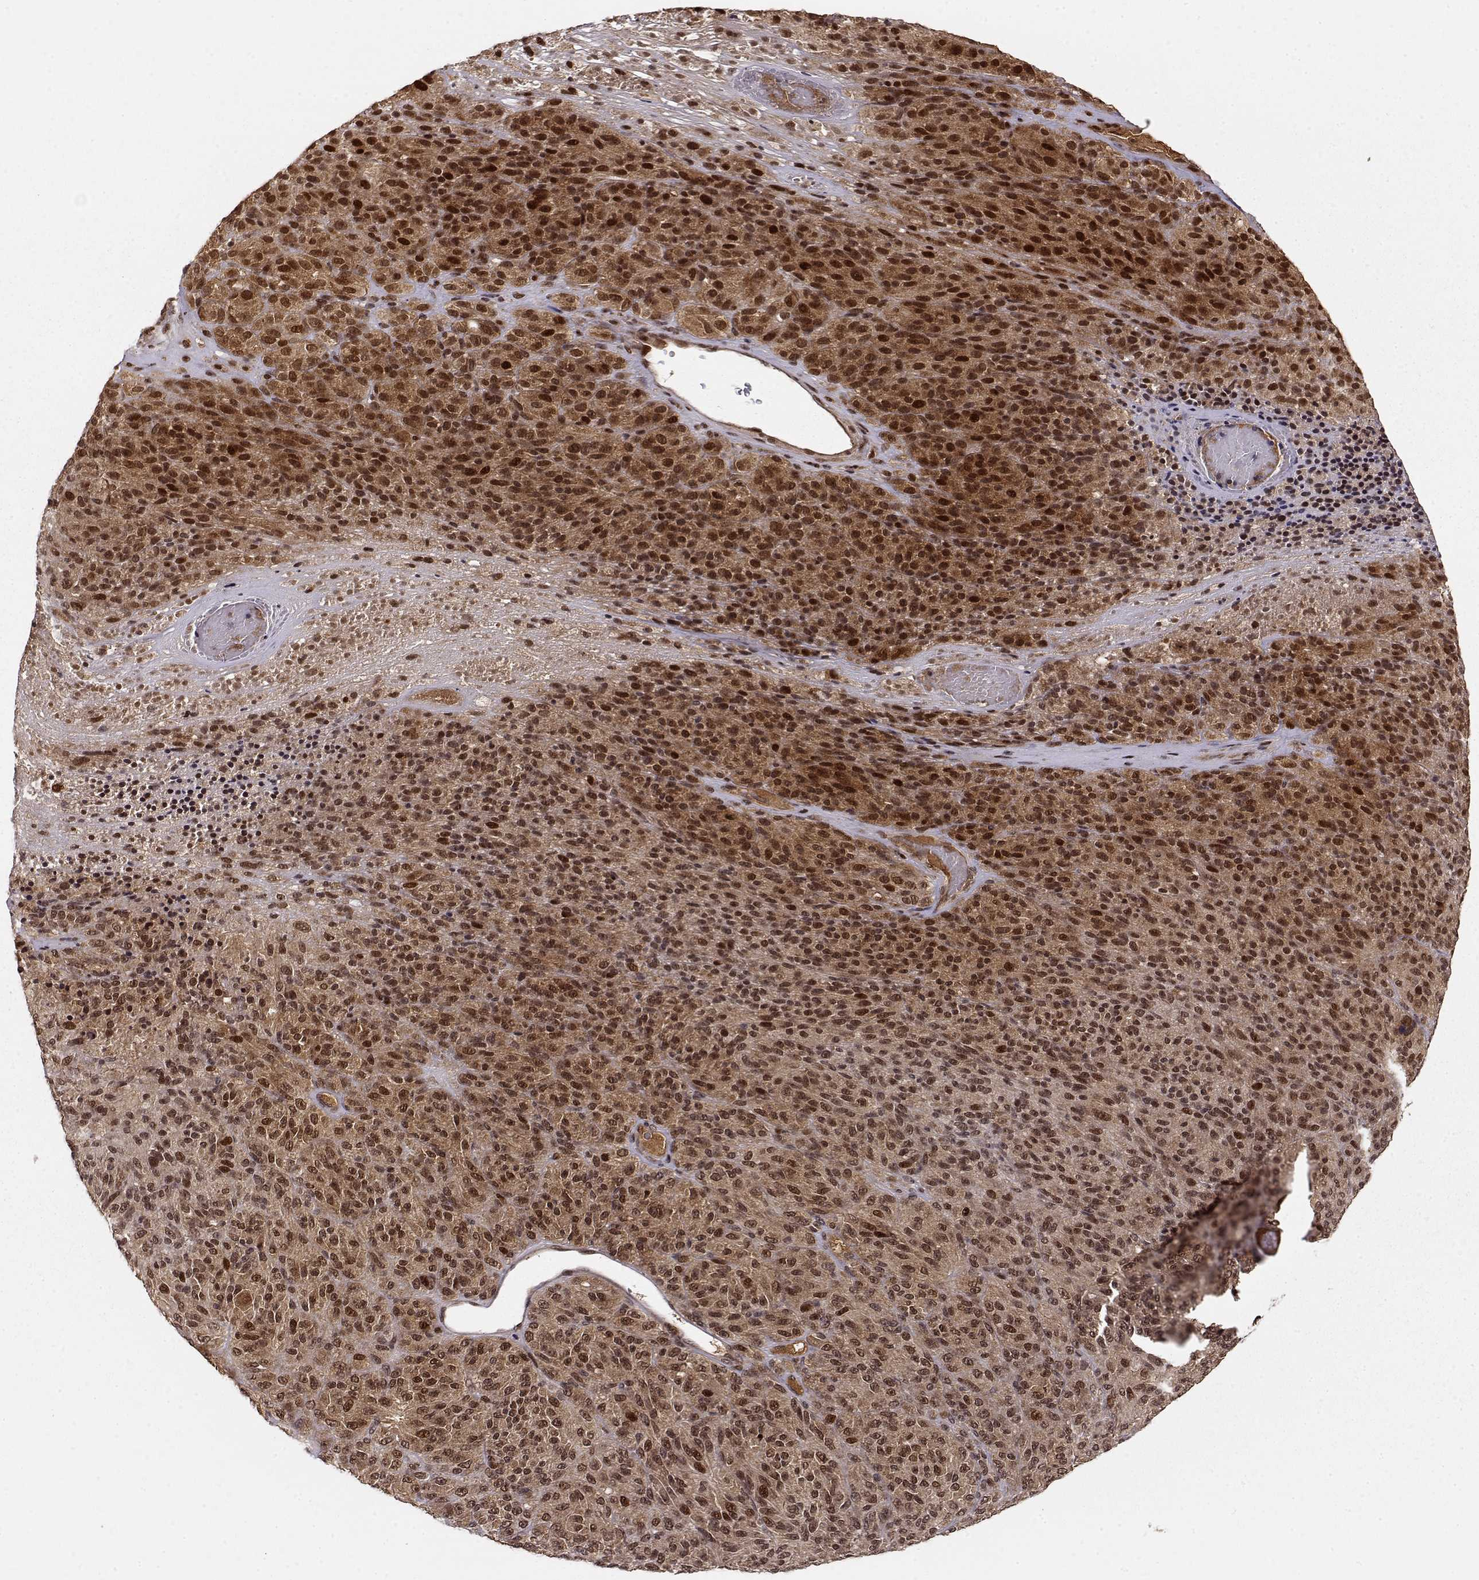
{"staining": {"intensity": "moderate", "quantity": ">75%", "location": "cytoplasmic/membranous,nuclear"}, "tissue": "melanoma", "cell_type": "Tumor cells", "image_type": "cancer", "snomed": [{"axis": "morphology", "description": "Malignant melanoma, Metastatic site"}, {"axis": "topography", "description": "Brain"}], "caption": "Protein staining of malignant melanoma (metastatic site) tissue shows moderate cytoplasmic/membranous and nuclear positivity in about >75% of tumor cells.", "gene": "MAEA", "patient": {"sex": "female", "age": 56}}